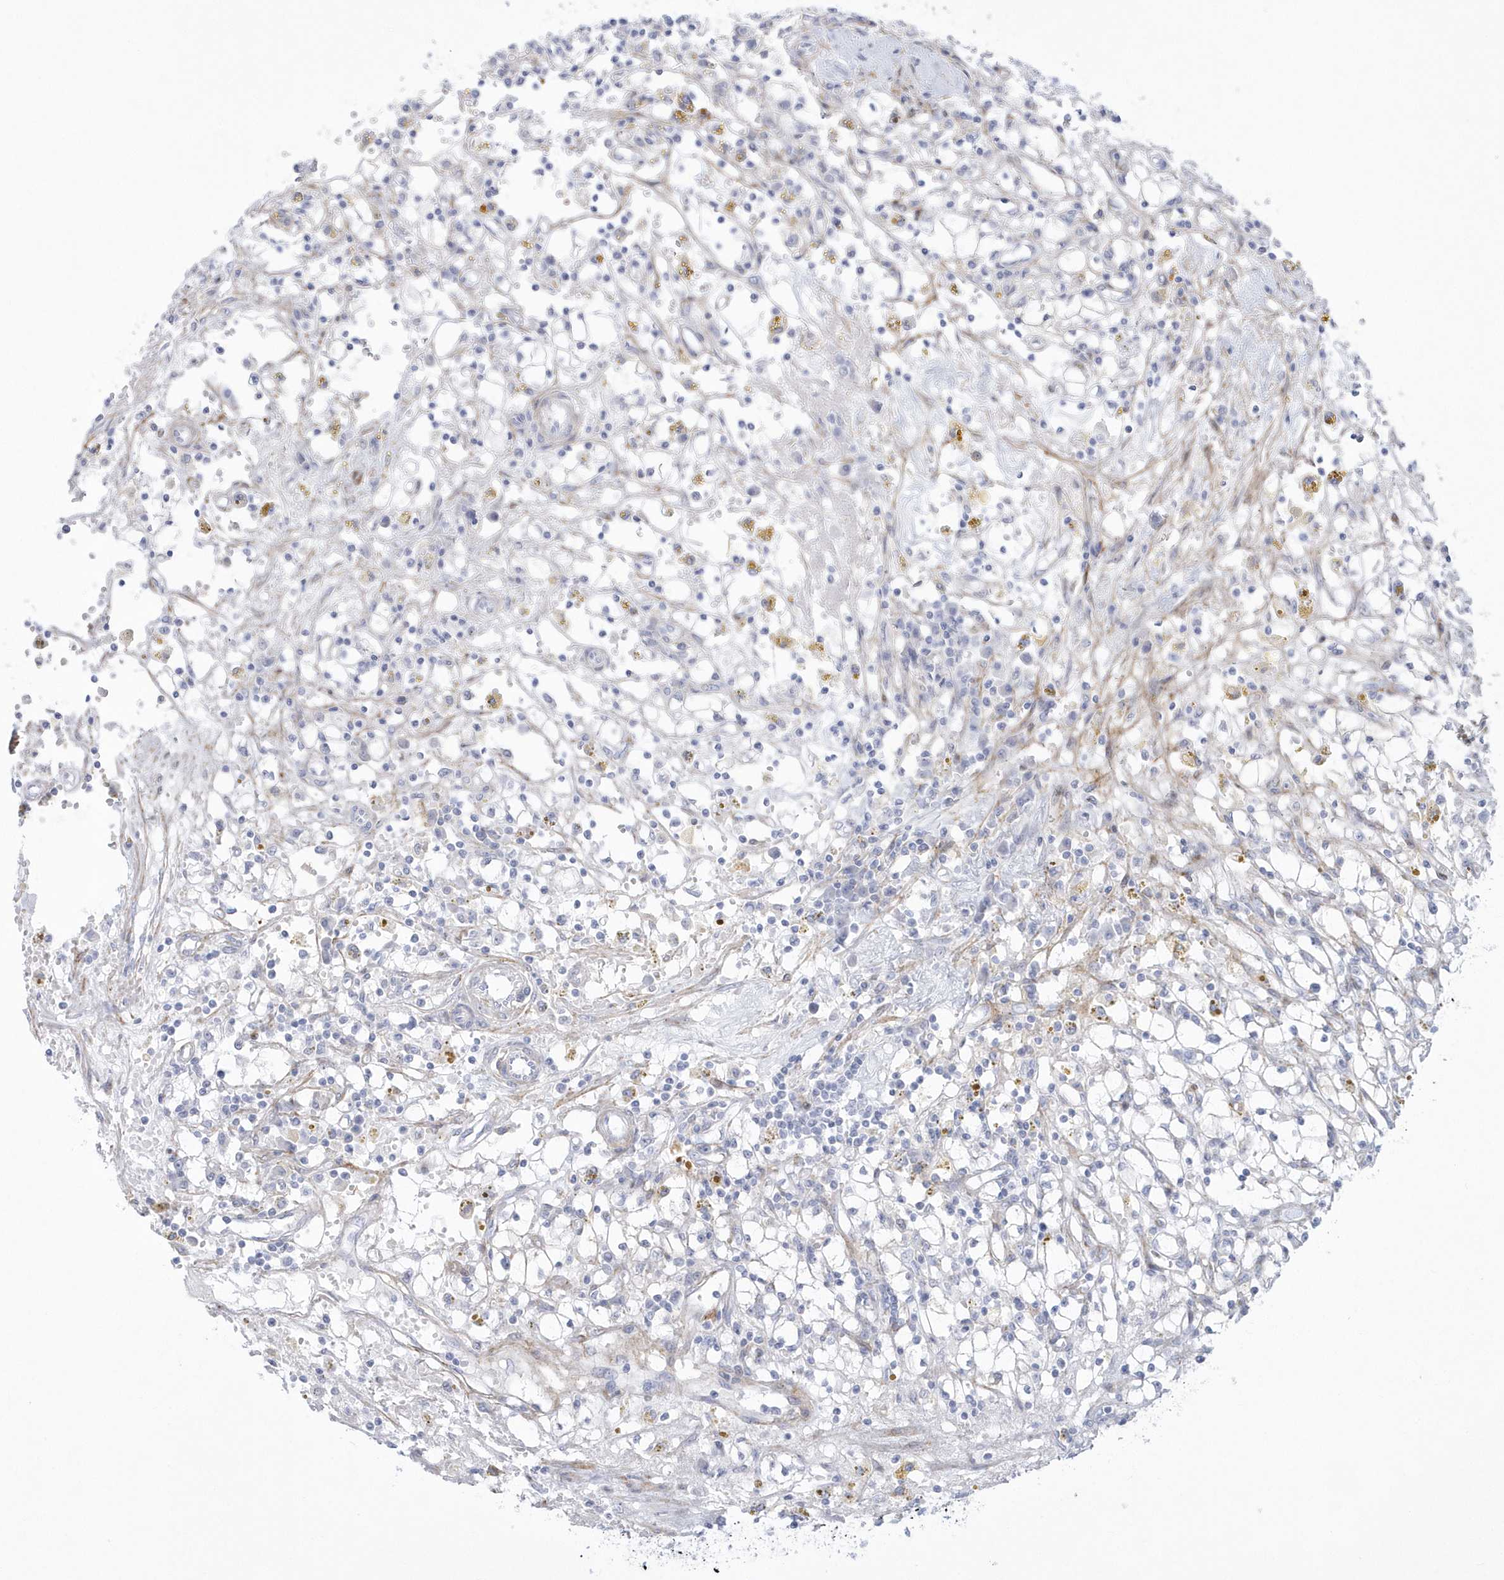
{"staining": {"intensity": "negative", "quantity": "none", "location": "none"}, "tissue": "renal cancer", "cell_type": "Tumor cells", "image_type": "cancer", "snomed": [{"axis": "morphology", "description": "Adenocarcinoma, NOS"}, {"axis": "topography", "description": "Kidney"}], "caption": "The histopathology image shows no significant expression in tumor cells of renal adenocarcinoma.", "gene": "WDR27", "patient": {"sex": "male", "age": 56}}